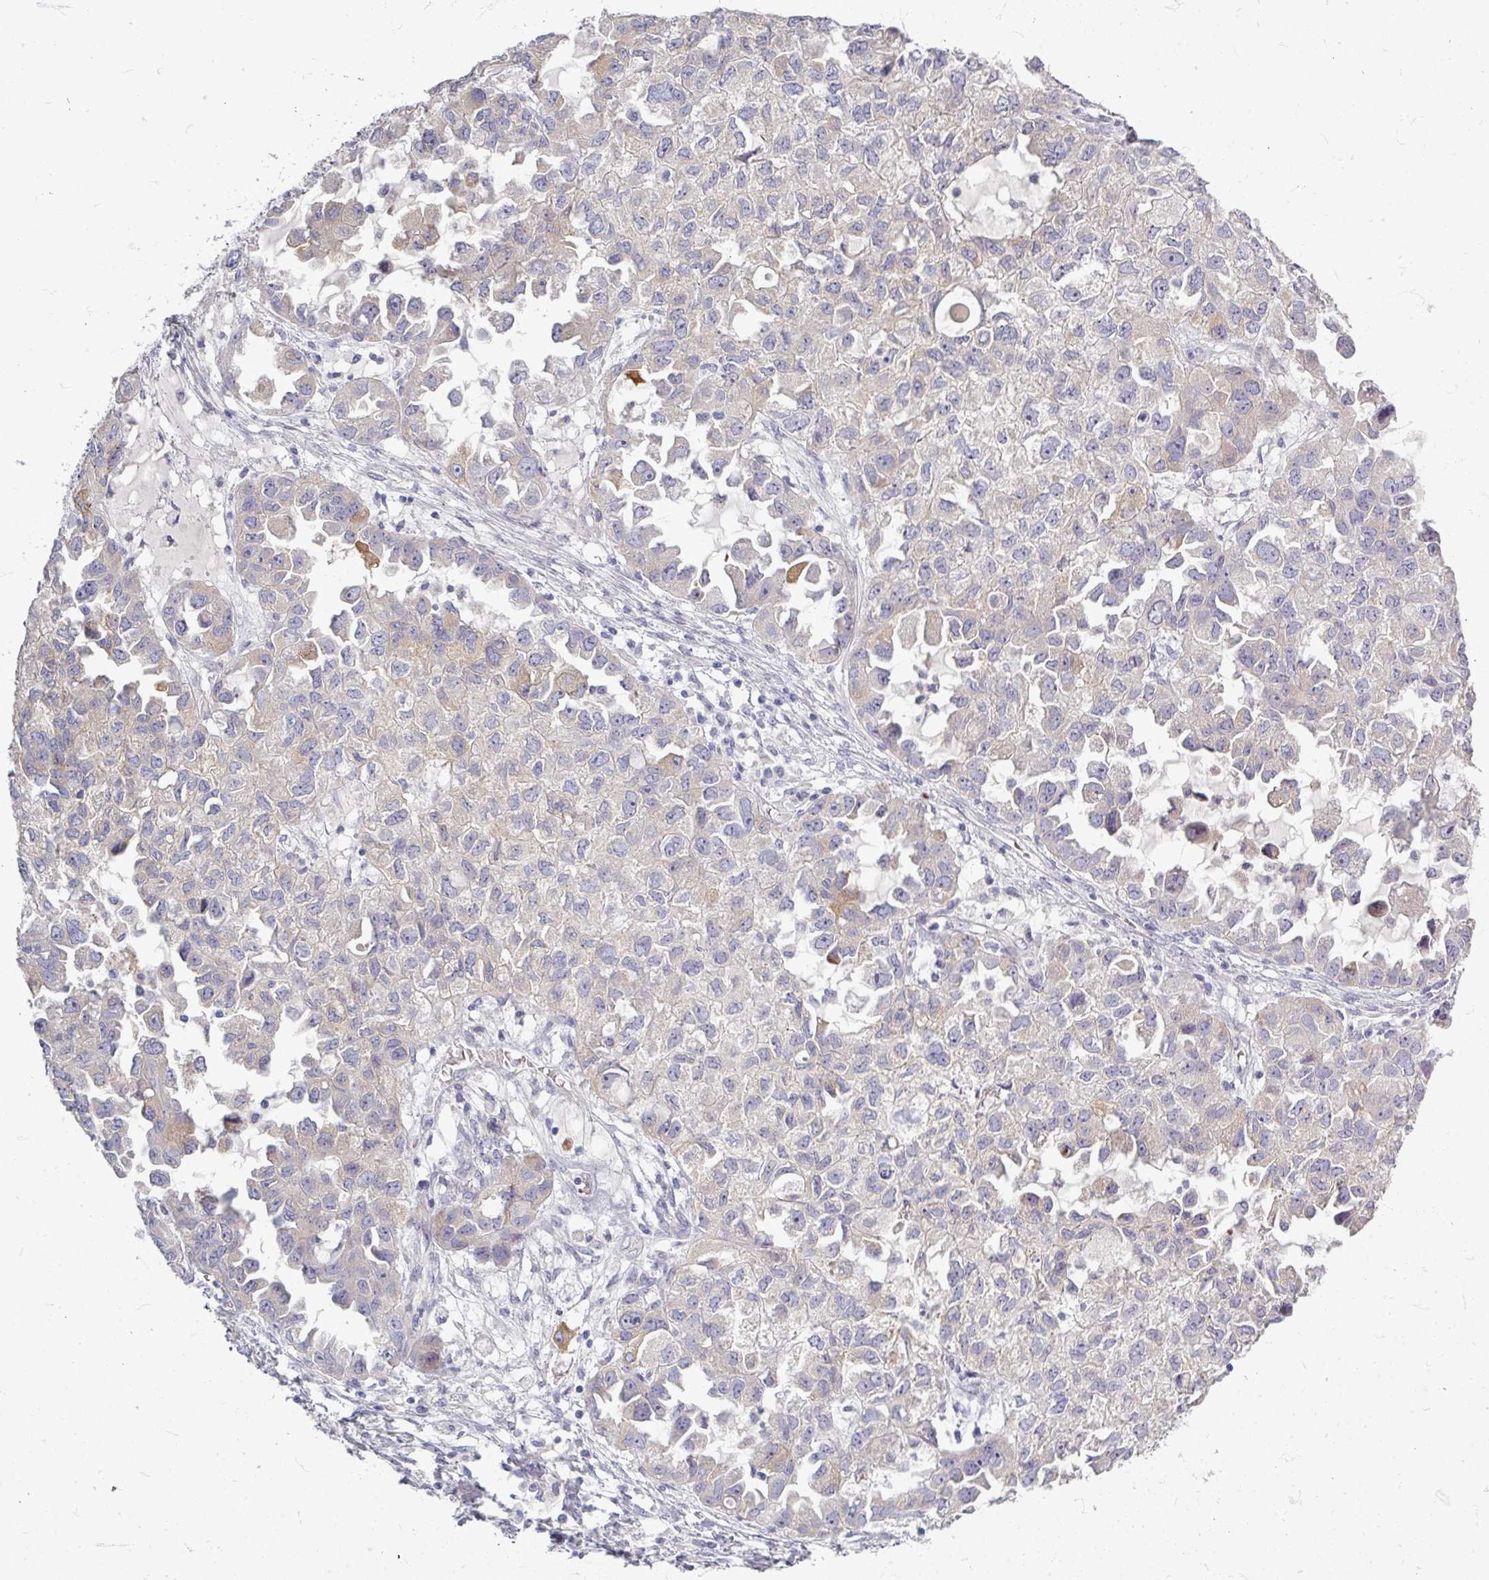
{"staining": {"intensity": "weak", "quantity": "25%-75%", "location": "cytoplasmic/membranous"}, "tissue": "ovarian cancer", "cell_type": "Tumor cells", "image_type": "cancer", "snomed": [{"axis": "morphology", "description": "Cystadenocarcinoma, serous, NOS"}, {"axis": "topography", "description": "Ovary"}], "caption": "A brown stain highlights weak cytoplasmic/membranous staining of a protein in serous cystadenocarcinoma (ovarian) tumor cells.", "gene": "ZNF878", "patient": {"sex": "female", "age": 84}}